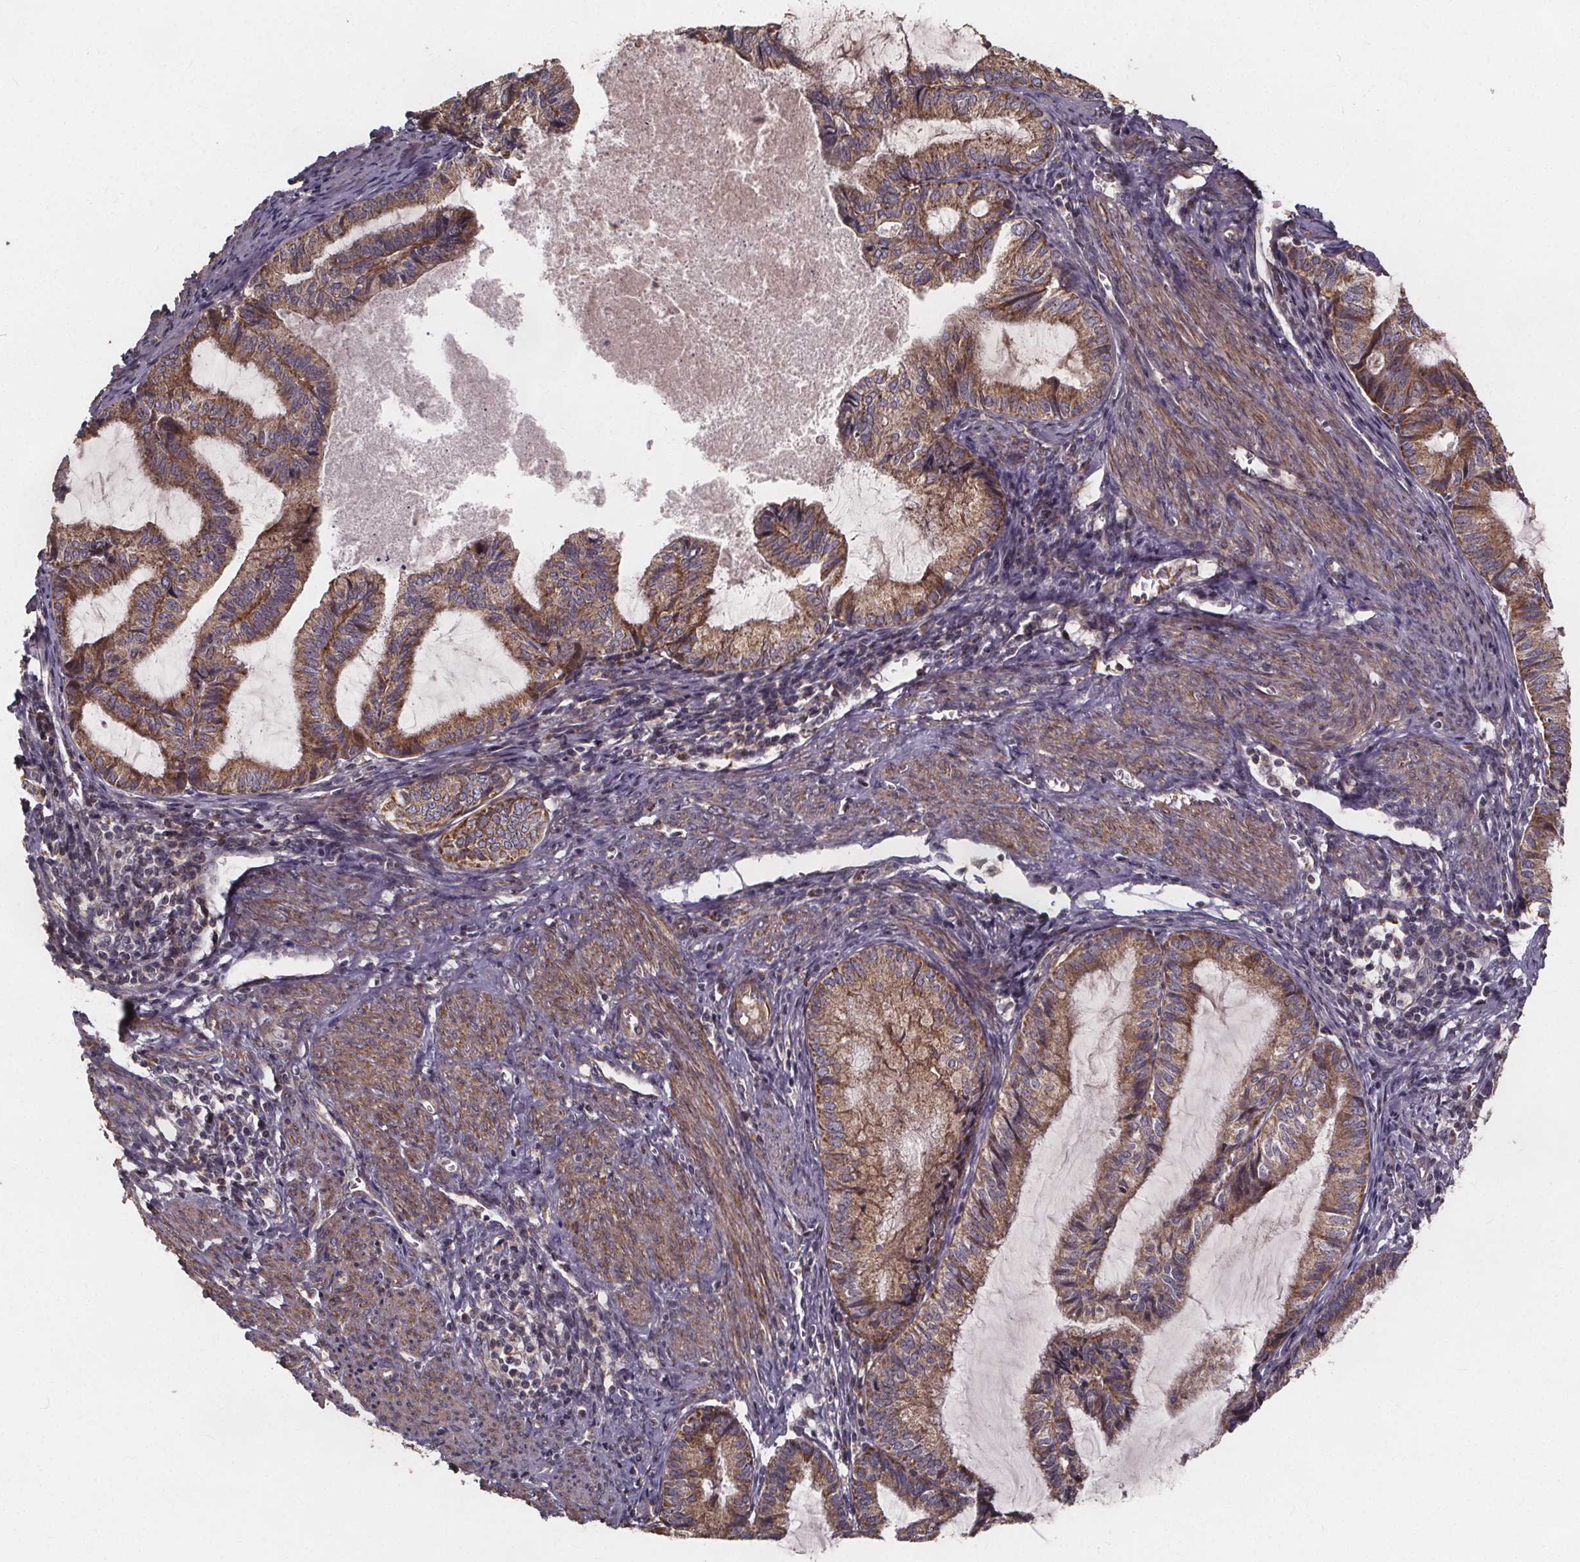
{"staining": {"intensity": "moderate", "quantity": ">75%", "location": "cytoplasmic/membranous"}, "tissue": "endometrial cancer", "cell_type": "Tumor cells", "image_type": "cancer", "snomed": [{"axis": "morphology", "description": "Adenocarcinoma, NOS"}, {"axis": "topography", "description": "Endometrium"}], "caption": "High-power microscopy captured an immunohistochemistry (IHC) image of endometrial cancer (adenocarcinoma), revealing moderate cytoplasmic/membranous expression in approximately >75% of tumor cells. (Brightfield microscopy of DAB IHC at high magnification).", "gene": "YME1L1", "patient": {"sex": "female", "age": 86}}